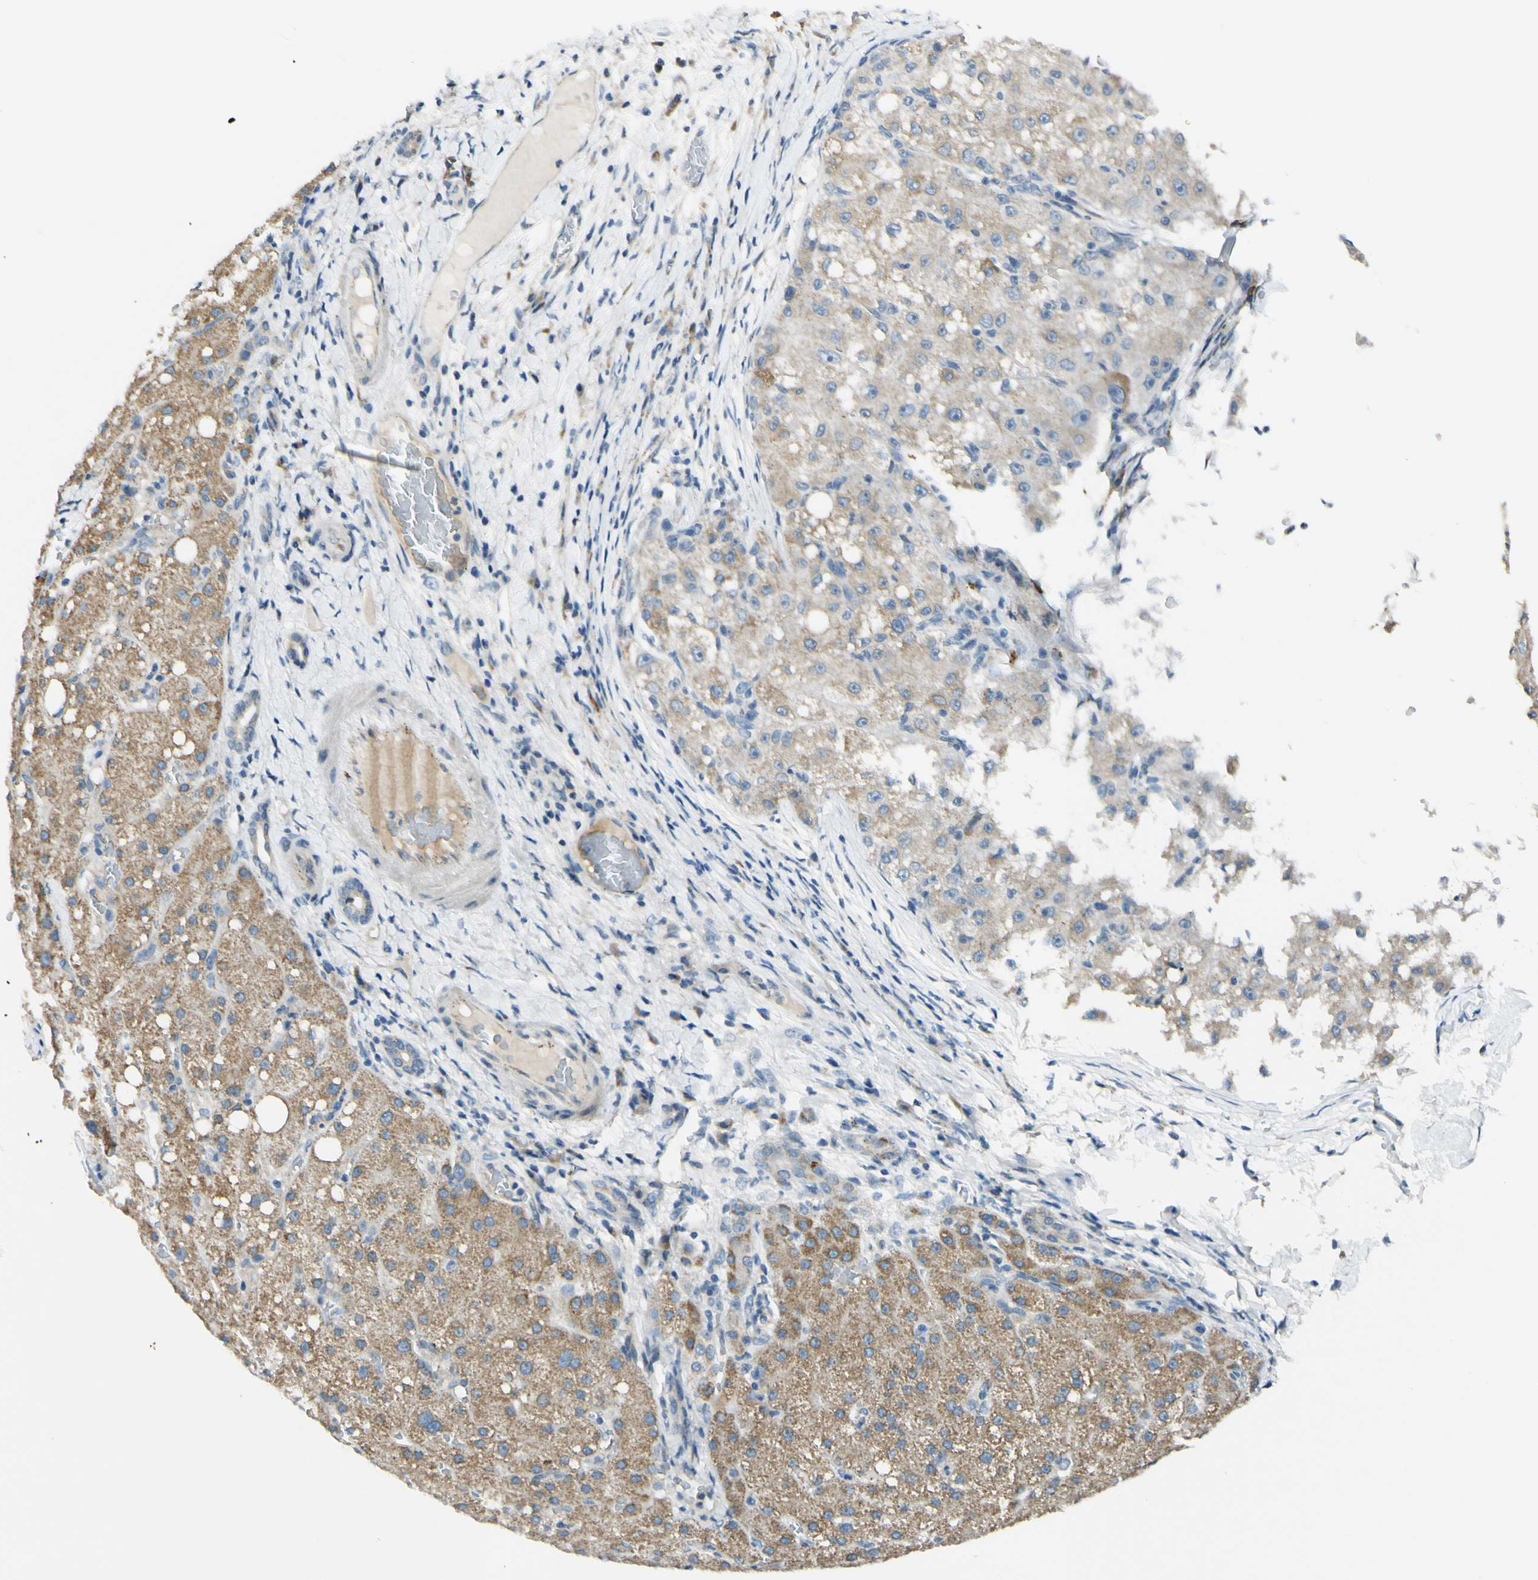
{"staining": {"intensity": "moderate", "quantity": "25%-75%", "location": "cytoplasmic/membranous"}, "tissue": "liver cancer", "cell_type": "Tumor cells", "image_type": "cancer", "snomed": [{"axis": "morphology", "description": "Carcinoma, Hepatocellular, NOS"}, {"axis": "topography", "description": "Liver"}], "caption": "An image showing moderate cytoplasmic/membranous expression in about 25%-75% of tumor cells in liver cancer (hepatocellular carcinoma), as visualized by brown immunohistochemical staining.", "gene": "GALNT5", "patient": {"sex": "male", "age": 80}}